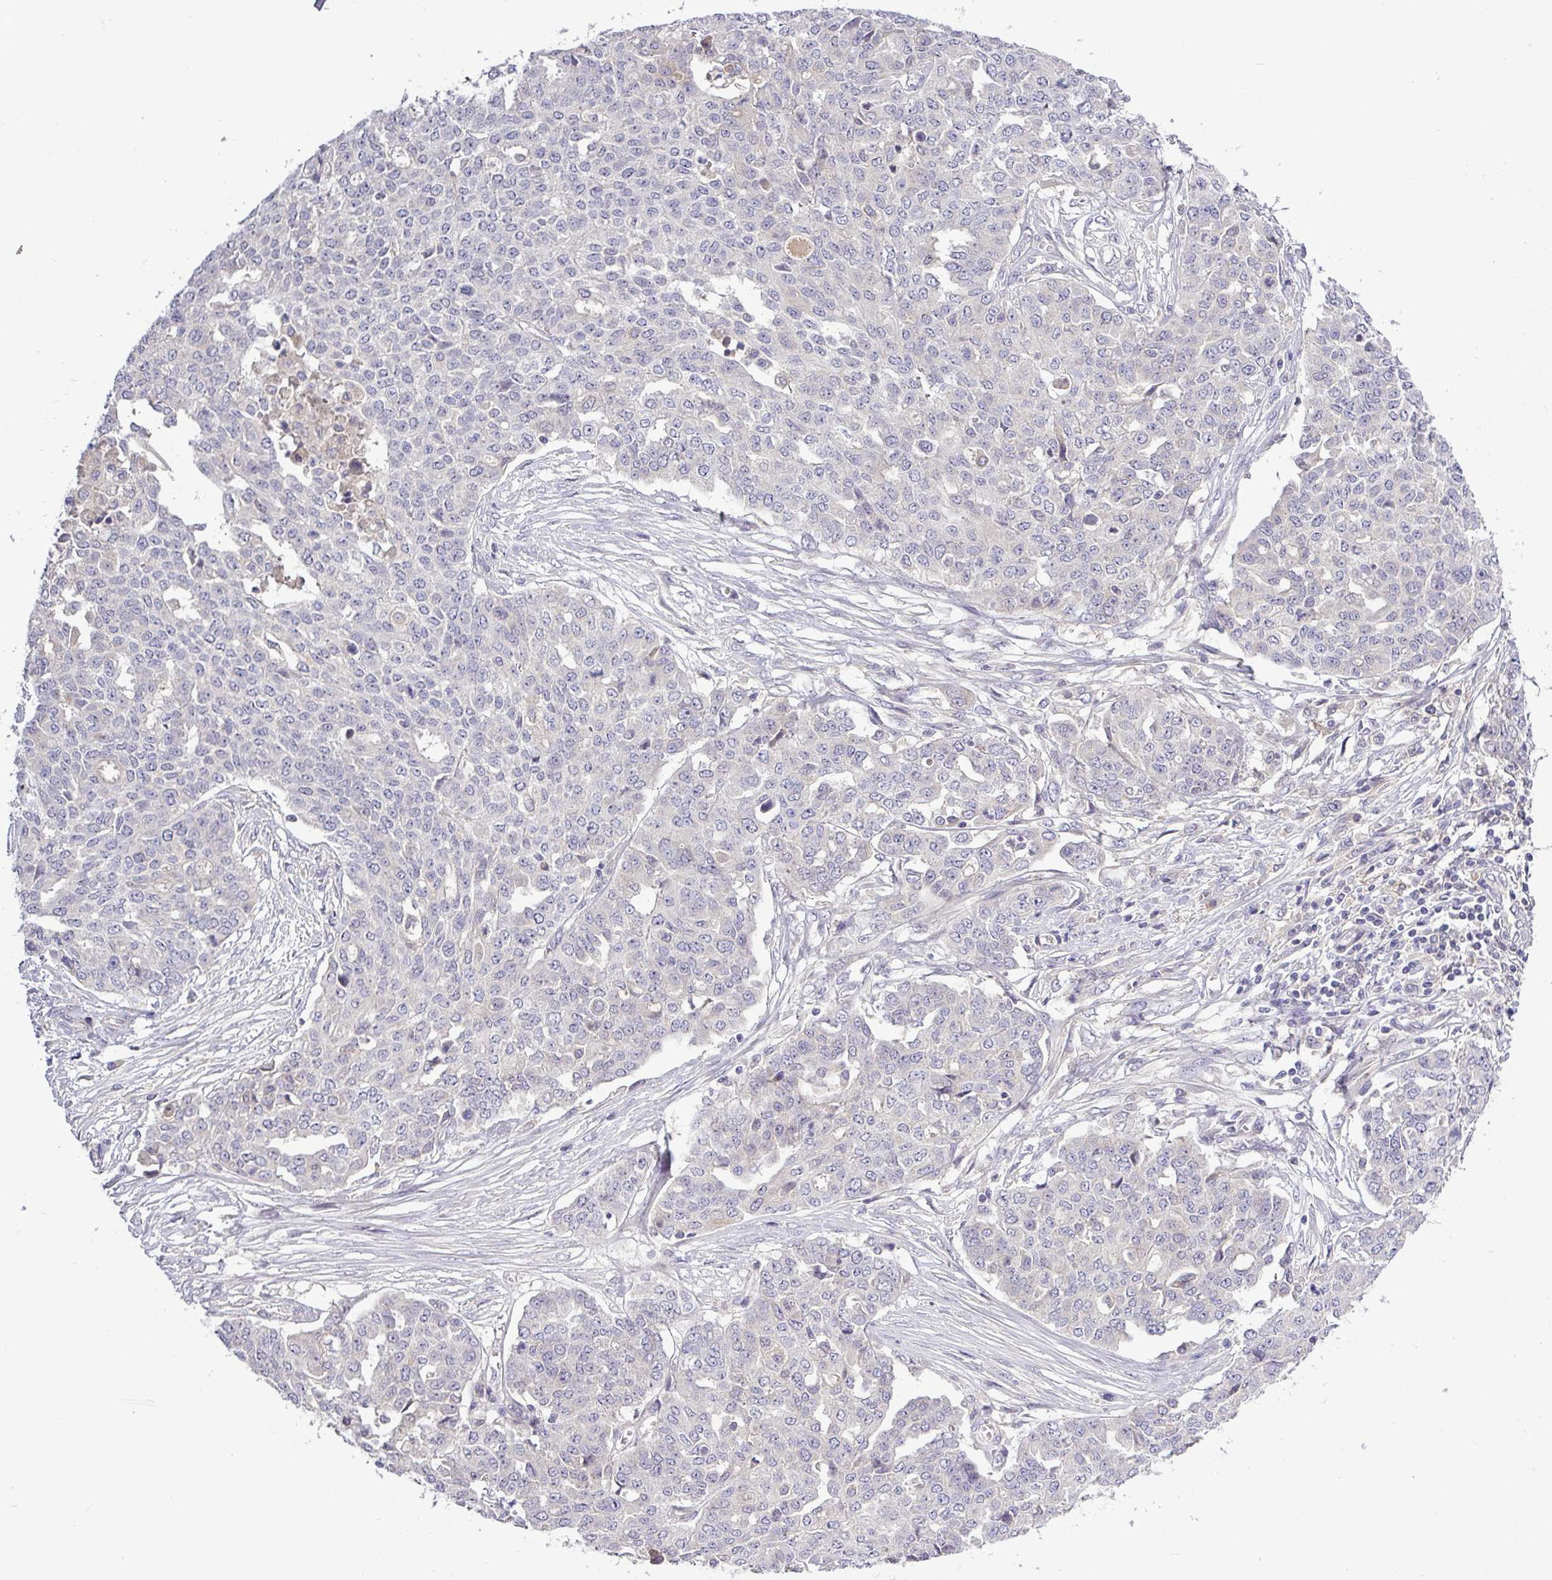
{"staining": {"intensity": "negative", "quantity": "none", "location": "none"}, "tissue": "ovarian cancer", "cell_type": "Tumor cells", "image_type": "cancer", "snomed": [{"axis": "morphology", "description": "Cystadenocarcinoma, serous, NOS"}, {"axis": "topography", "description": "Soft tissue"}, {"axis": "topography", "description": "Ovary"}], "caption": "This is an IHC histopathology image of ovarian serous cystadenocarcinoma. There is no positivity in tumor cells.", "gene": "TMEM62", "patient": {"sex": "female", "age": 57}}